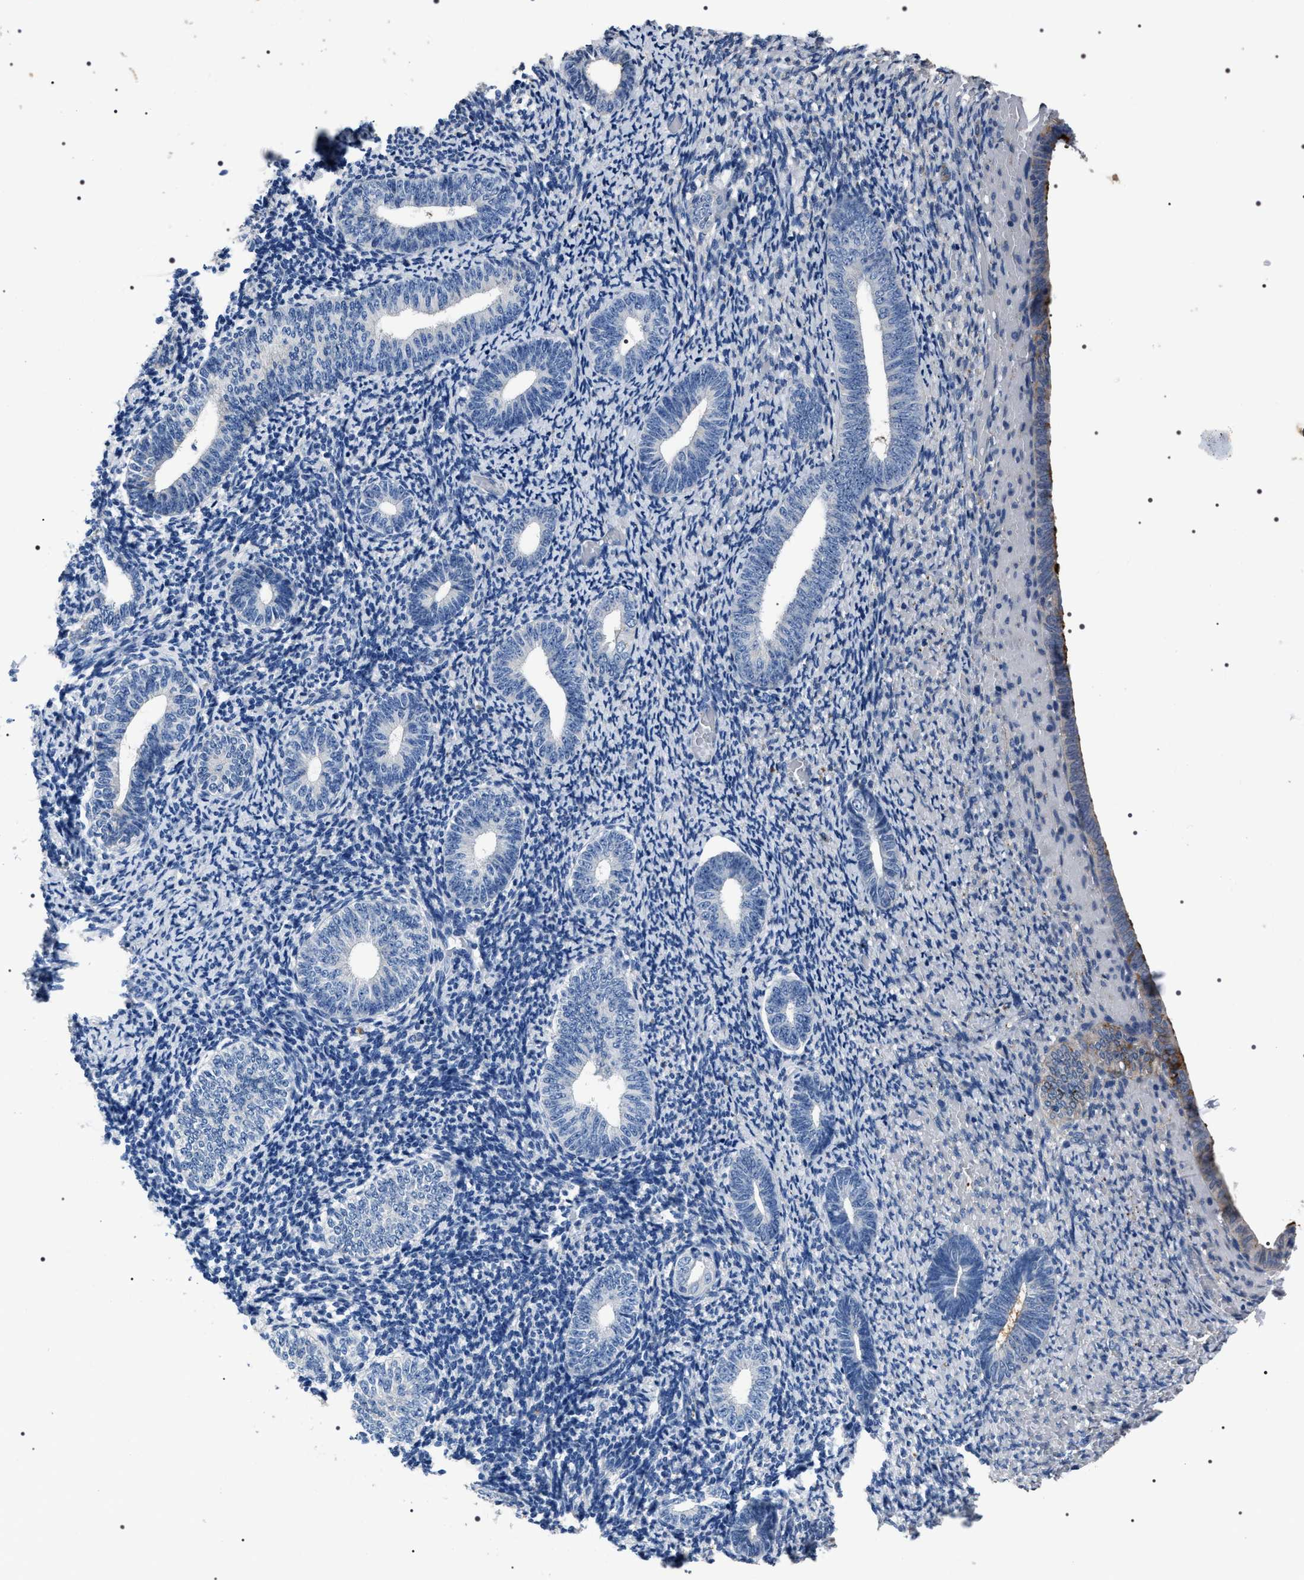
{"staining": {"intensity": "negative", "quantity": "none", "location": "none"}, "tissue": "endometrium", "cell_type": "Cells in endometrial stroma", "image_type": "normal", "snomed": [{"axis": "morphology", "description": "Normal tissue, NOS"}, {"axis": "topography", "description": "Endometrium"}], "caption": "An IHC image of unremarkable endometrium is shown. There is no staining in cells in endometrial stroma of endometrium. (DAB (3,3'-diaminobenzidine) immunohistochemistry (IHC), high magnification).", "gene": "TRIM54", "patient": {"sex": "female", "age": 66}}